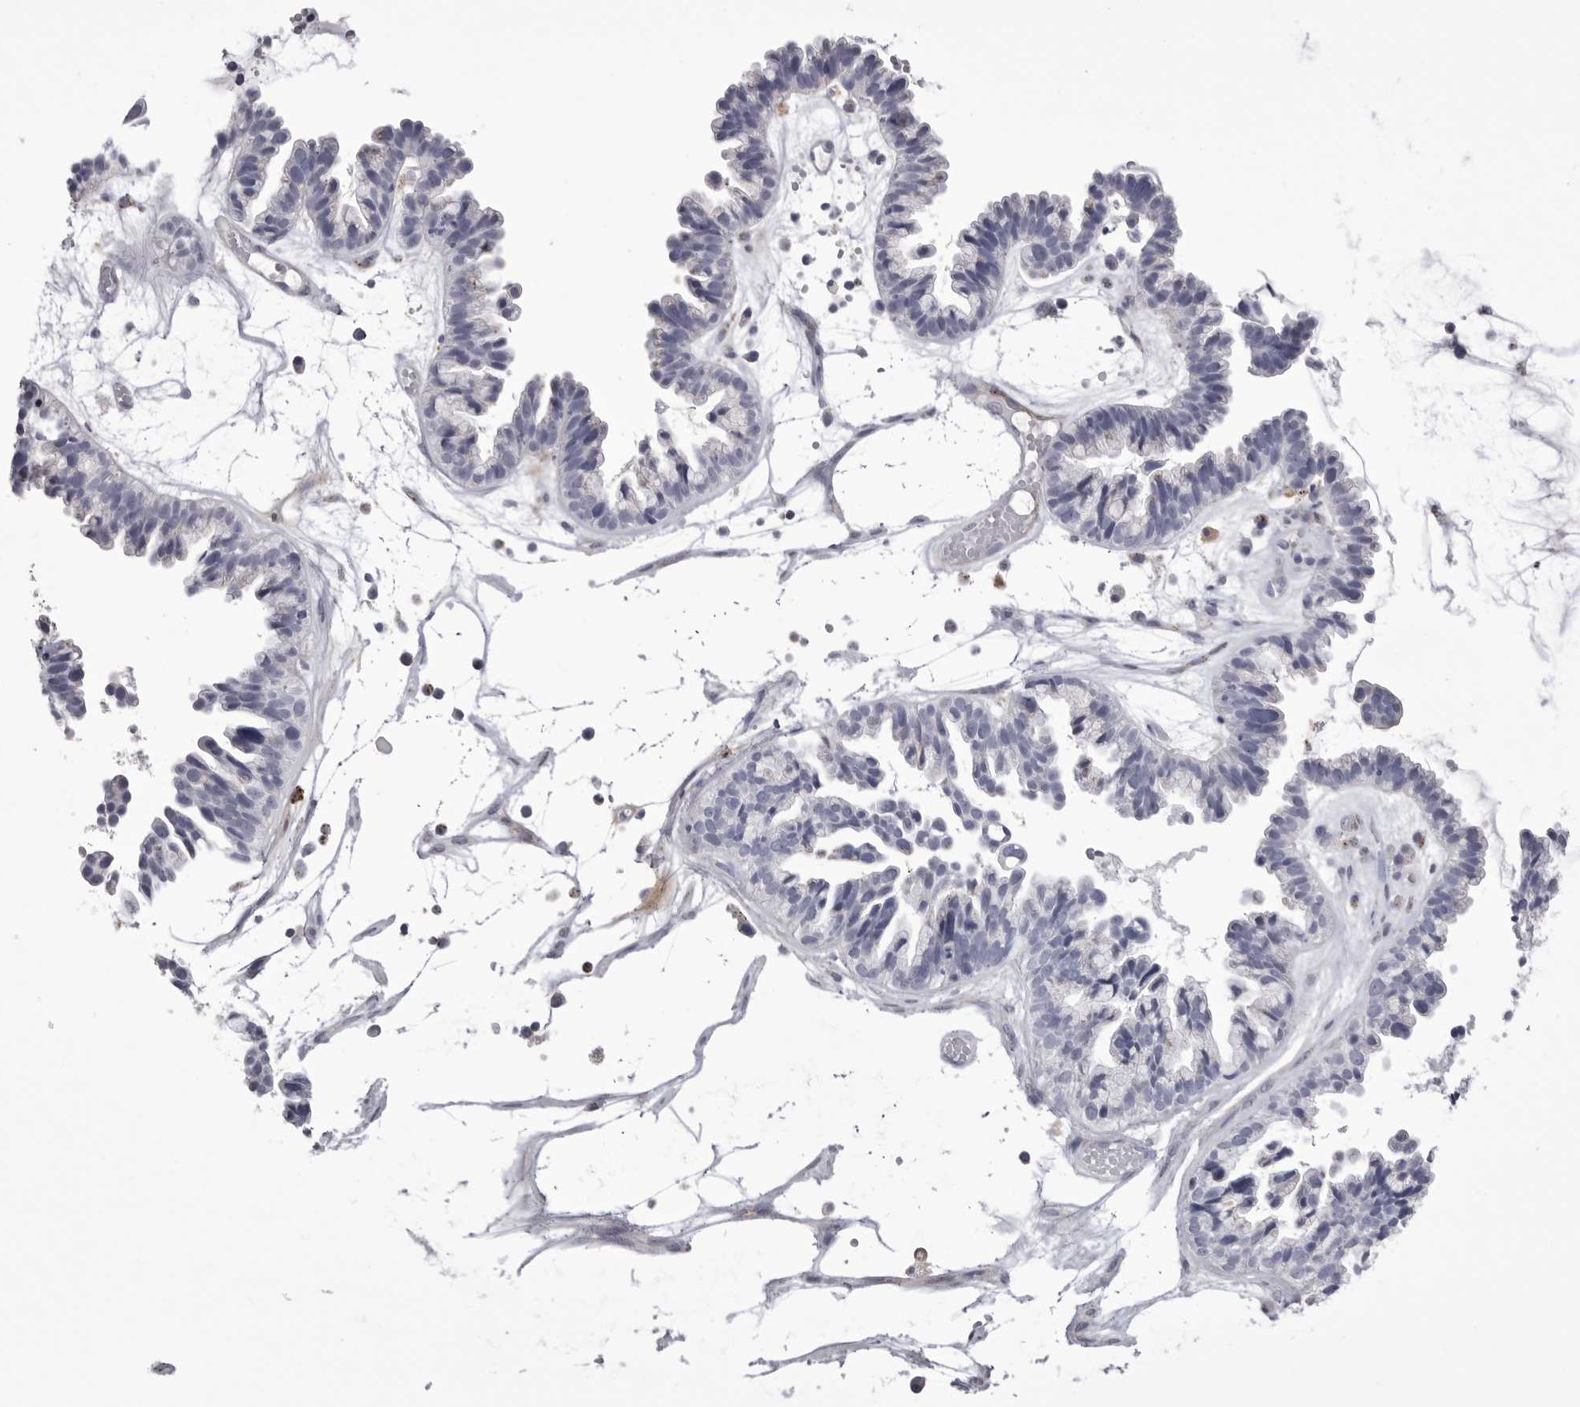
{"staining": {"intensity": "negative", "quantity": "none", "location": "none"}, "tissue": "ovarian cancer", "cell_type": "Tumor cells", "image_type": "cancer", "snomed": [{"axis": "morphology", "description": "Cystadenocarcinoma, serous, NOS"}, {"axis": "topography", "description": "Ovary"}], "caption": "Immunohistochemistry of human ovarian cancer demonstrates no expression in tumor cells.", "gene": "PSPN", "patient": {"sex": "female", "age": 56}}